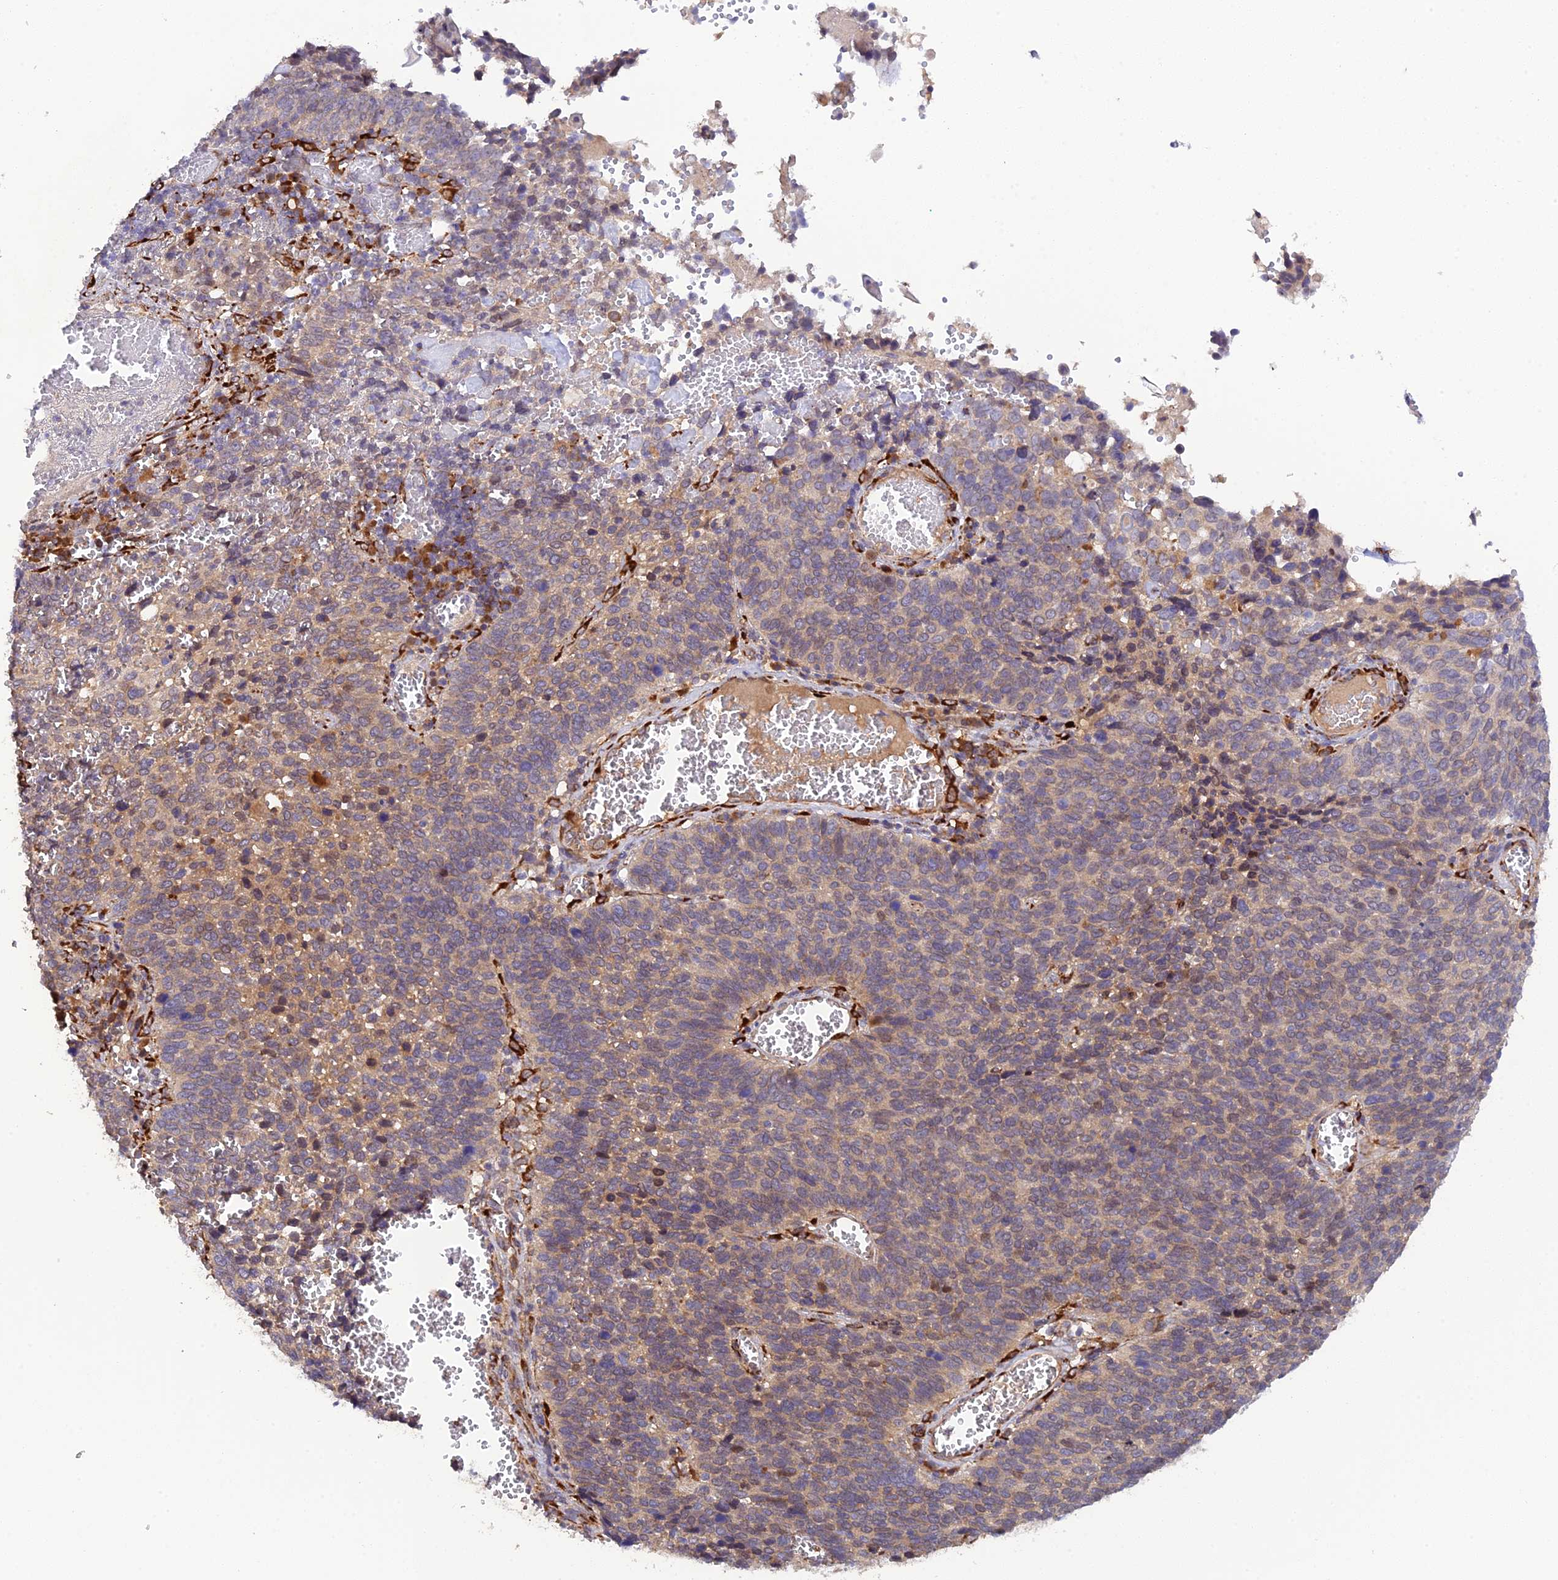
{"staining": {"intensity": "weak", "quantity": ">75%", "location": "cytoplasmic/membranous,nuclear"}, "tissue": "cervical cancer", "cell_type": "Tumor cells", "image_type": "cancer", "snomed": [{"axis": "morphology", "description": "Squamous cell carcinoma, NOS"}, {"axis": "topography", "description": "Cervix"}], "caption": "Immunohistochemical staining of human cervical cancer (squamous cell carcinoma) reveals low levels of weak cytoplasmic/membranous and nuclear positivity in approximately >75% of tumor cells. (Stains: DAB (3,3'-diaminobenzidine) in brown, nuclei in blue, Microscopy: brightfield microscopy at high magnification).", "gene": "P3H3", "patient": {"sex": "female", "age": 39}}